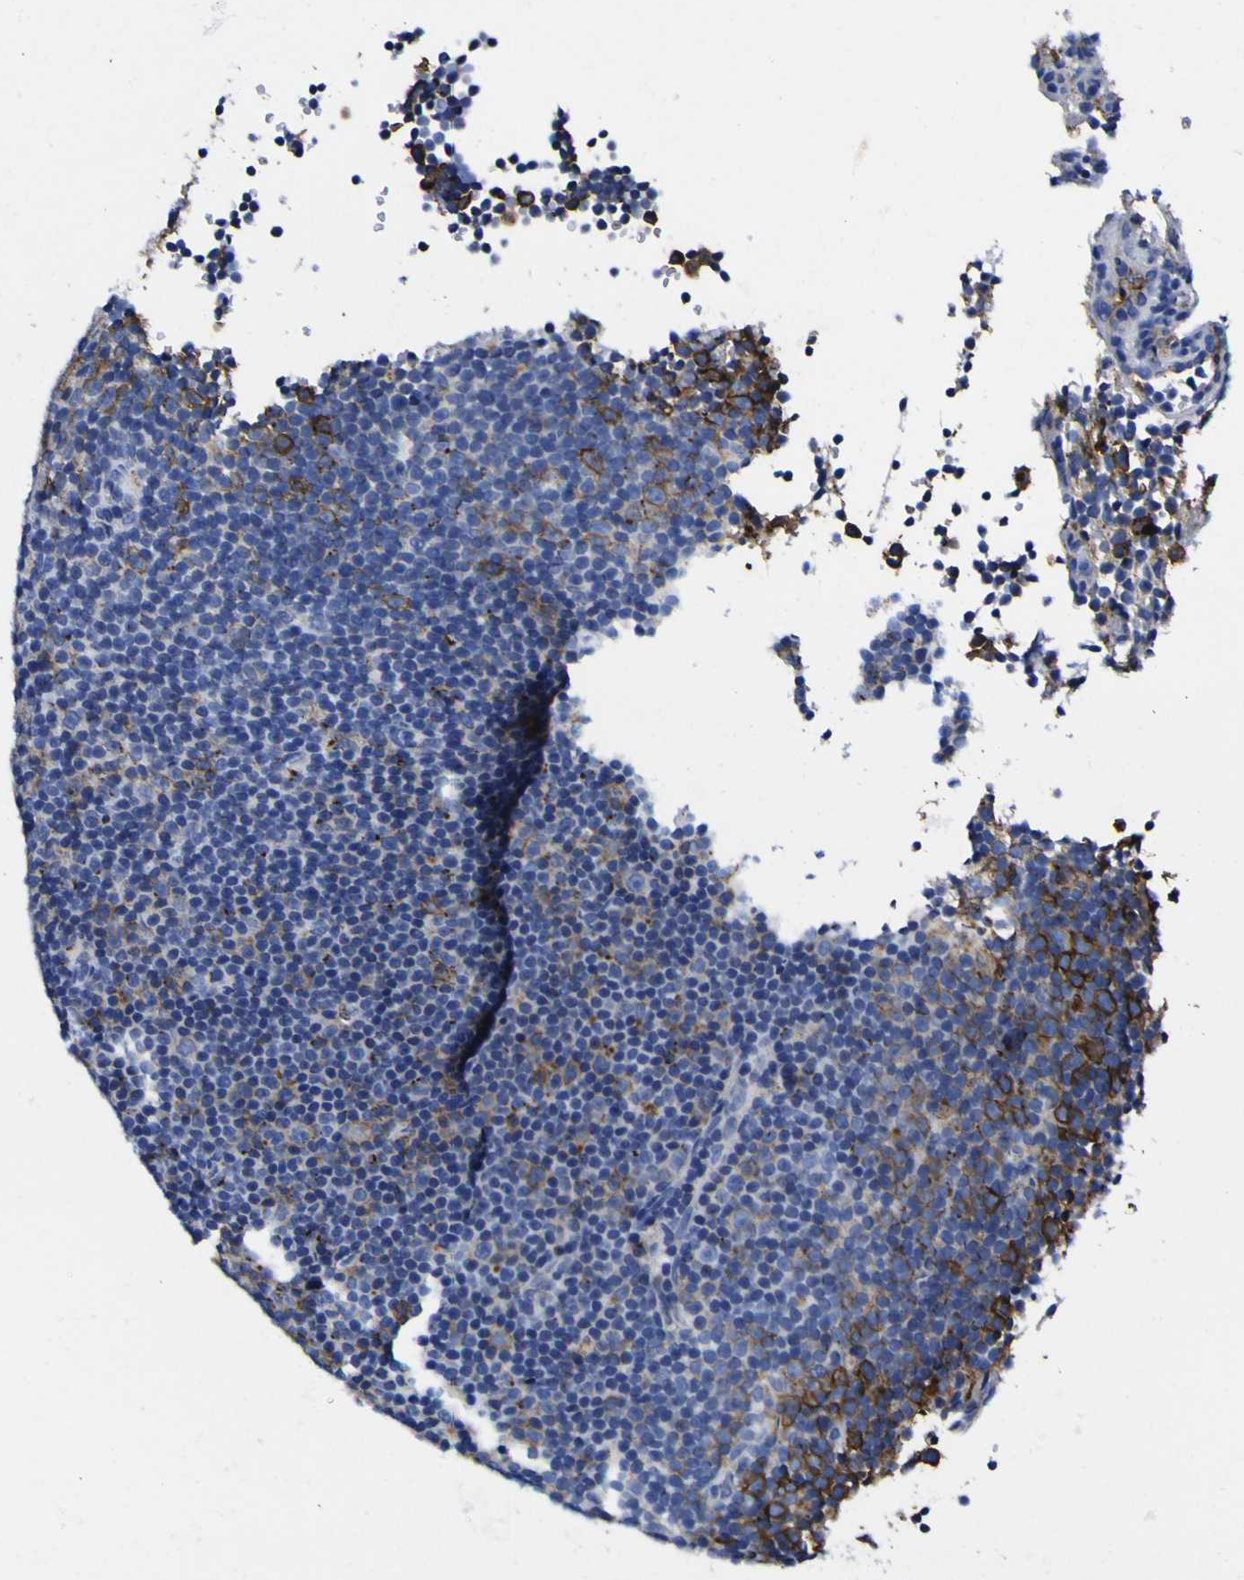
{"staining": {"intensity": "strong", "quantity": "25%-75%", "location": "cytoplasmic/membranous"}, "tissue": "lymphoma", "cell_type": "Tumor cells", "image_type": "cancer", "snomed": [{"axis": "morphology", "description": "Malignant lymphoma, non-Hodgkin's type, Low grade"}, {"axis": "topography", "description": "Lymph node"}], "caption": "IHC staining of low-grade malignant lymphoma, non-Hodgkin's type, which shows high levels of strong cytoplasmic/membranous expression in approximately 25%-75% of tumor cells indicating strong cytoplasmic/membranous protein staining. The staining was performed using DAB (3,3'-diaminobenzidine) (brown) for protein detection and nuclei were counterstained in hematoxylin (blue).", "gene": "HLA-DQA1", "patient": {"sex": "female", "age": 67}}